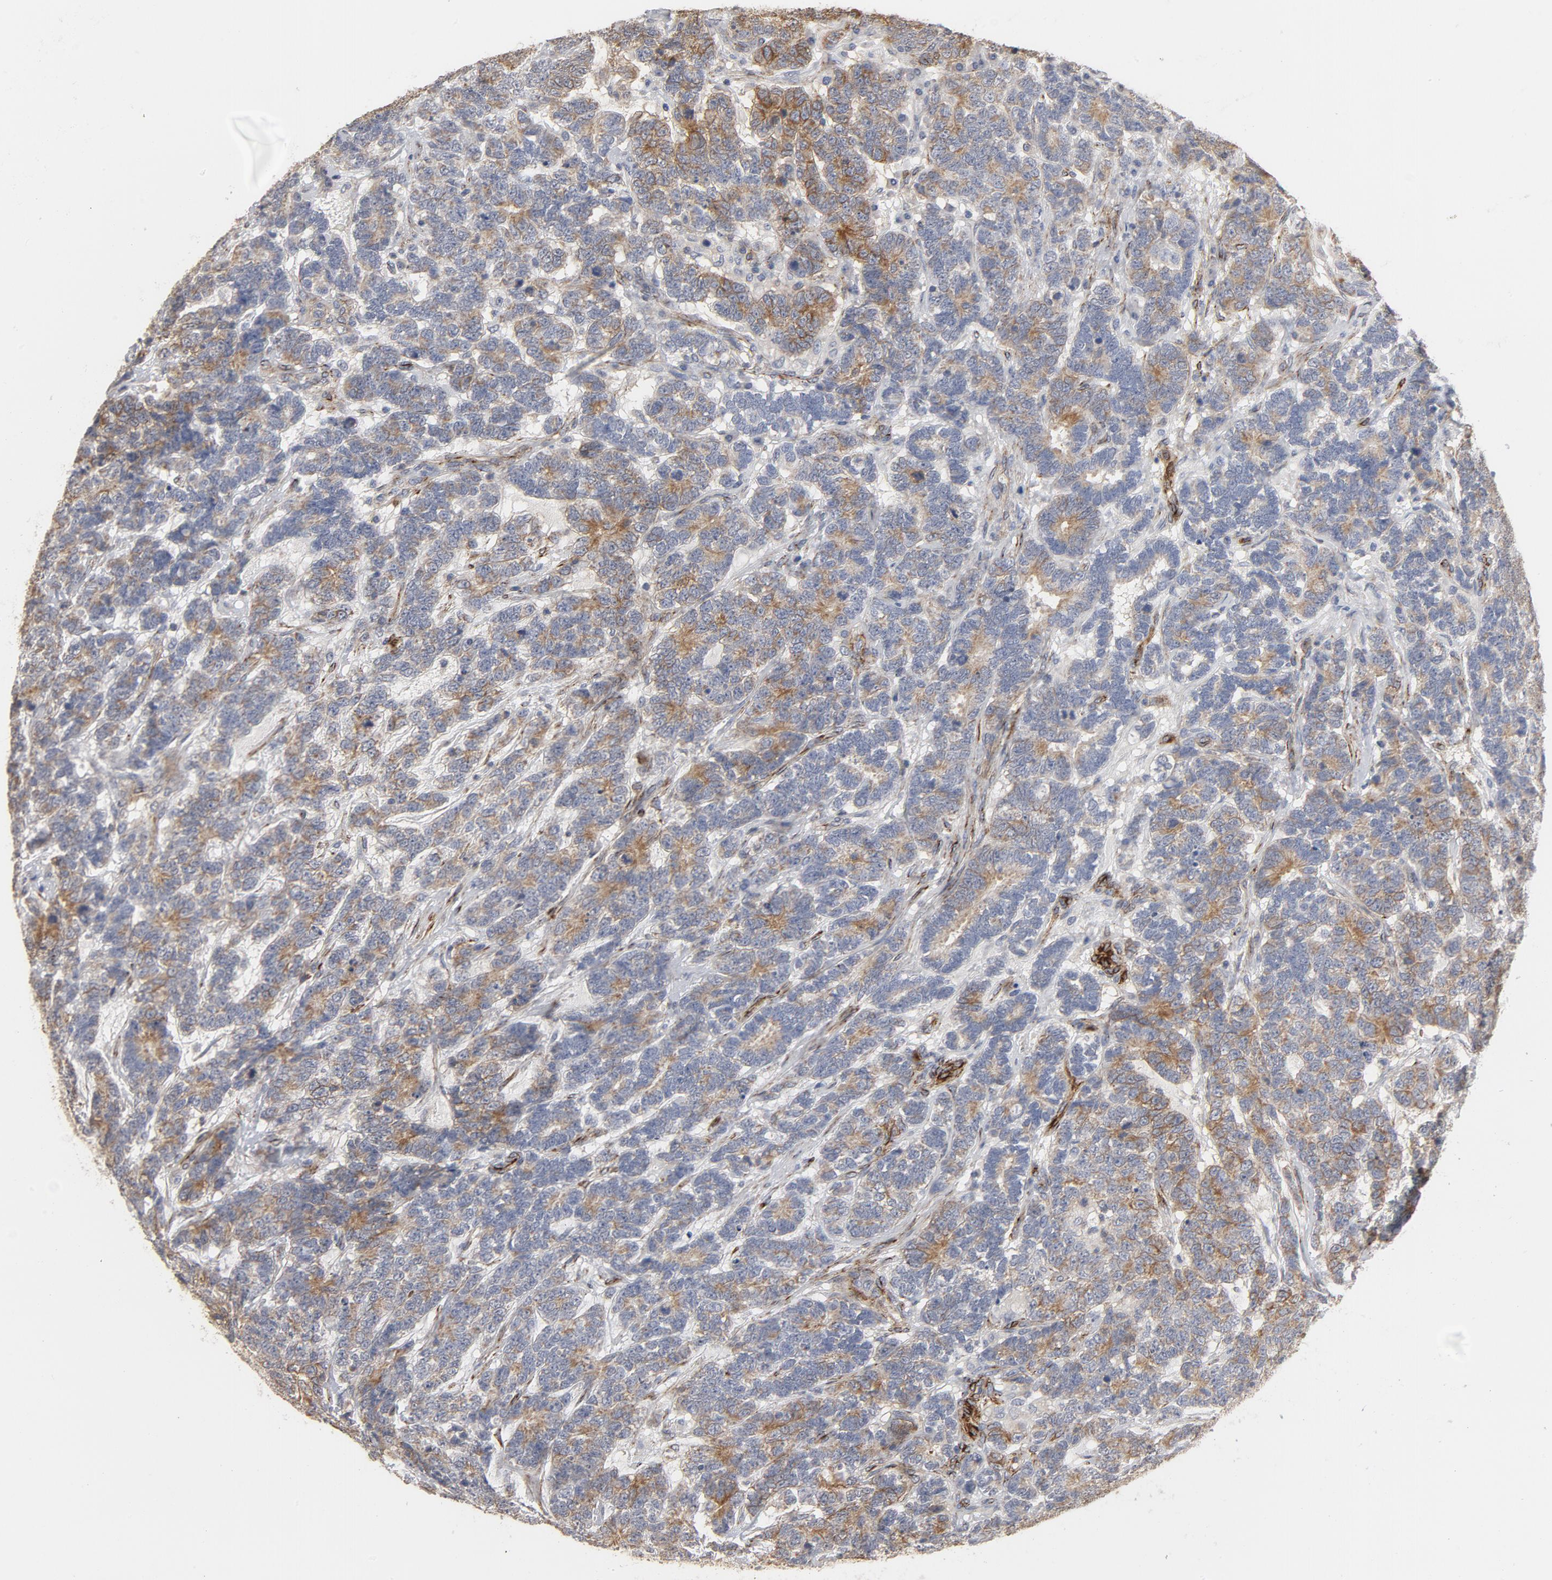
{"staining": {"intensity": "weak", "quantity": ">75%", "location": "cytoplasmic/membranous"}, "tissue": "testis cancer", "cell_type": "Tumor cells", "image_type": "cancer", "snomed": [{"axis": "morphology", "description": "Carcinoma, Embryonal, NOS"}, {"axis": "topography", "description": "Testis"}], "caption": "Testis cancer stained with a protein marker shows weak staining in tumor cells.", "gene": "GNG2", "patient": {"sex": "male", "age": 26}}